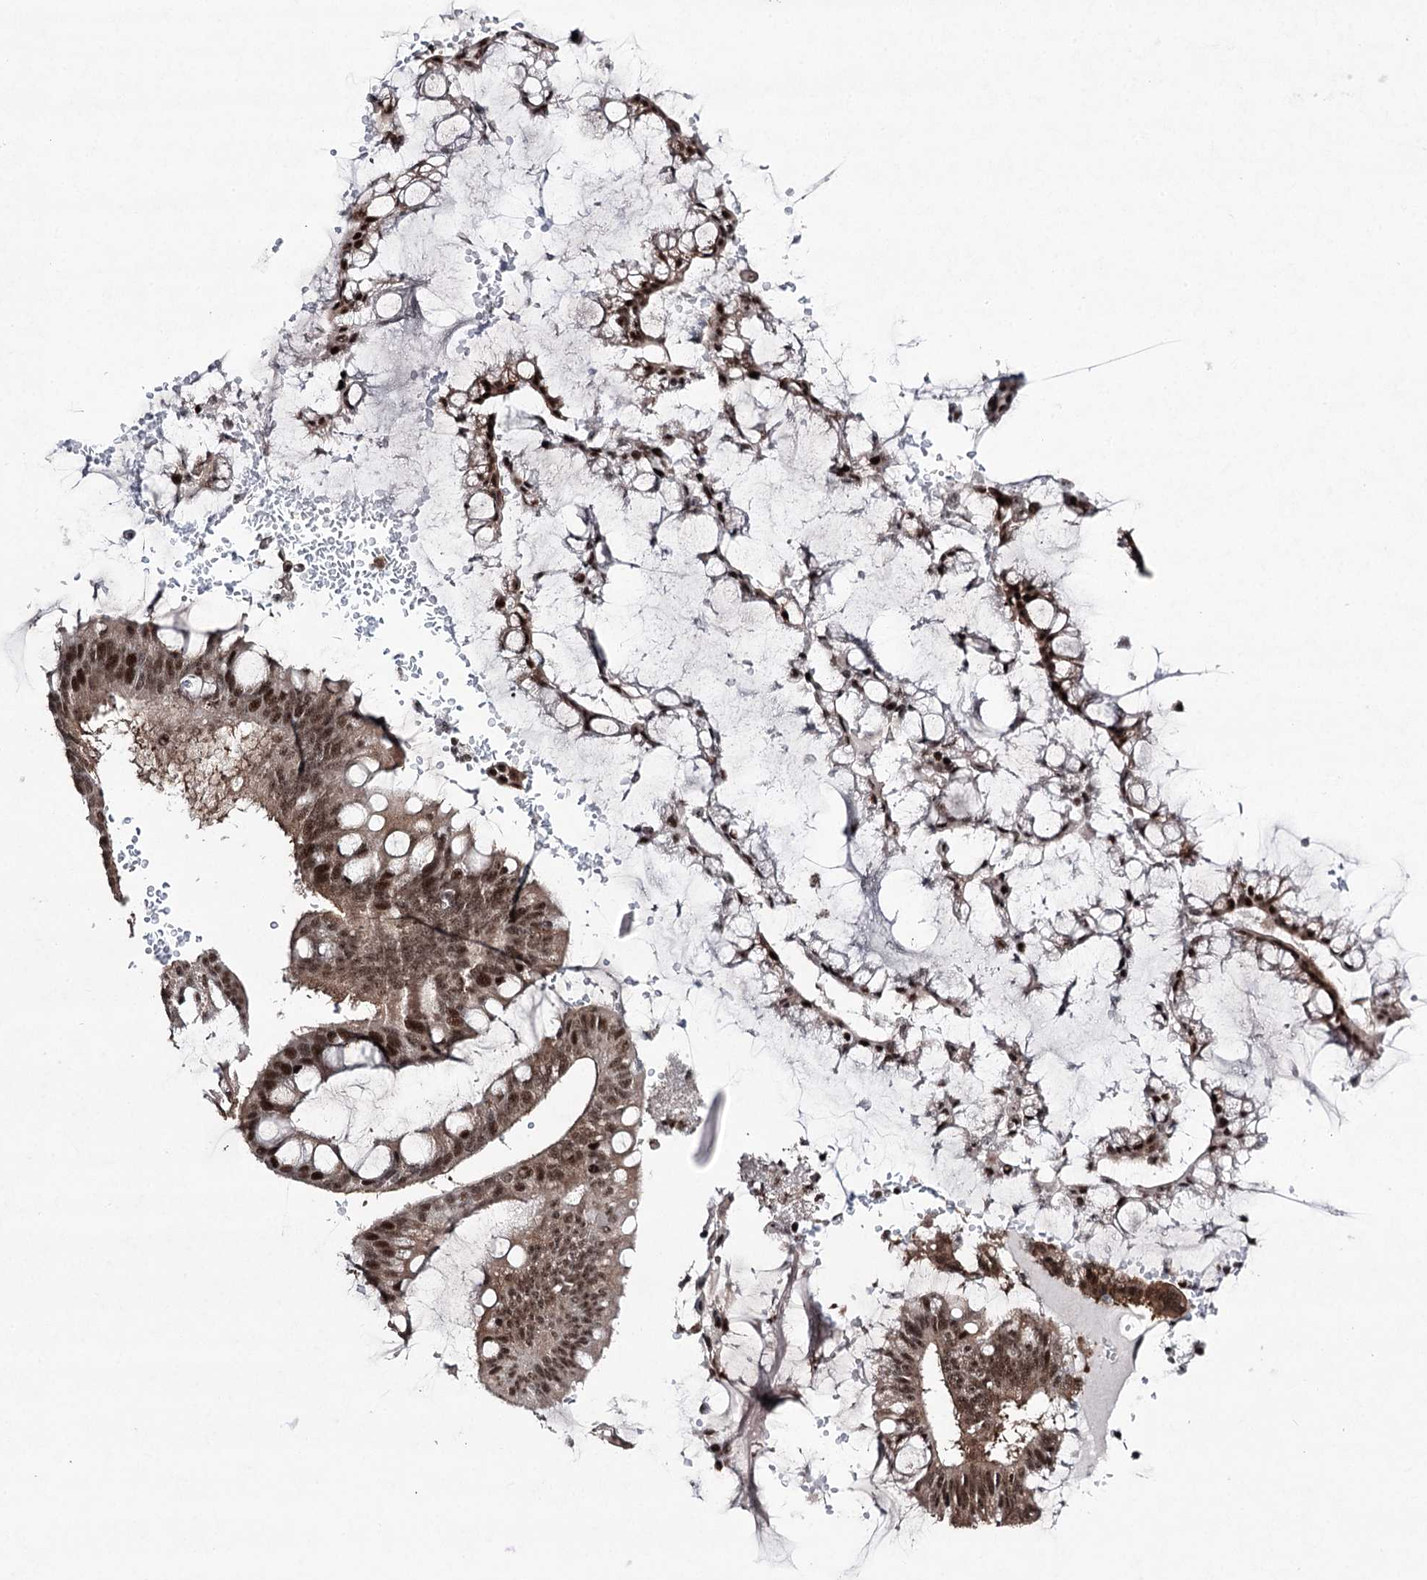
{"staining": {"intensity": "moderate", "quantity": ">75%", "location": "nuclear"}, "tissue": "ovarian cancer", "cell_type": "Tumor cells", "image_type": "cancer", "snomed": [{"axis": "morphology", "description": "Cystadenocarcinoma, mucinous, NOS"}, {"axis": "topography", "description": "Ovary"}], "caption": "IHC micrograph of human mucinous cystadenocarcinoma (ovarian) stained for a protein (brown), which shows medium levels of moderate nuclear staining in about >75% of tumor cells.", "gene": "PDCD4", "patient": {"sex": "female", "age": 73}}